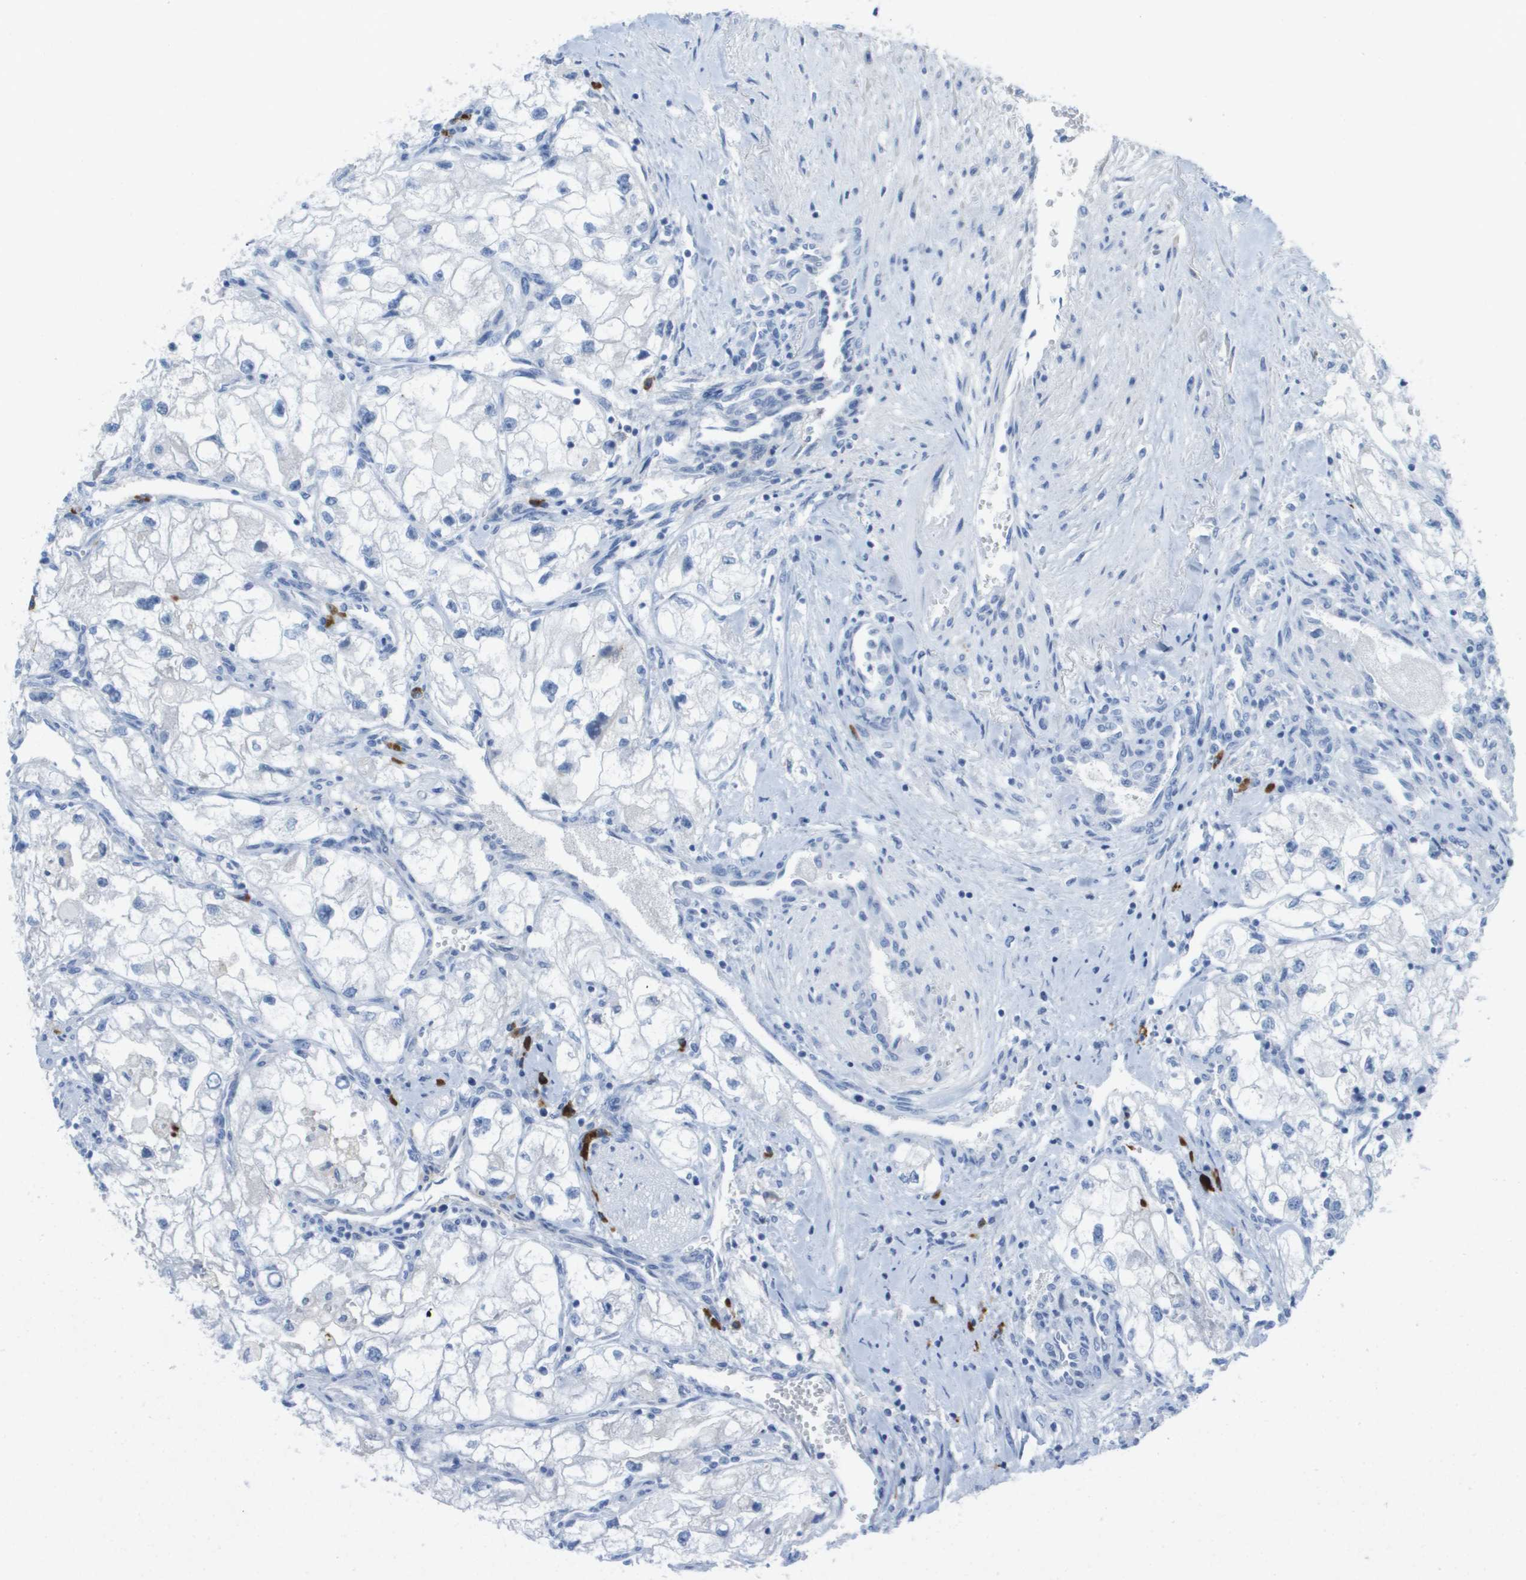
{"staining": {"intensity": "negative", "quantity": "none", "location": "none"}, "tissue": "renal cancer", "cell_type": "Tumor cells", "image_type": "cancer", "snomed": [{"axis": "morphology", "description": "Adenocarcinoma, NOS"}, {"axis": "topography", "description": "Kidney"}], "caption": "Tumor cells show no significant protein staining in renal cancer.", "gene": "GPR18", "patient": {"sex": "female", "age": 70}}